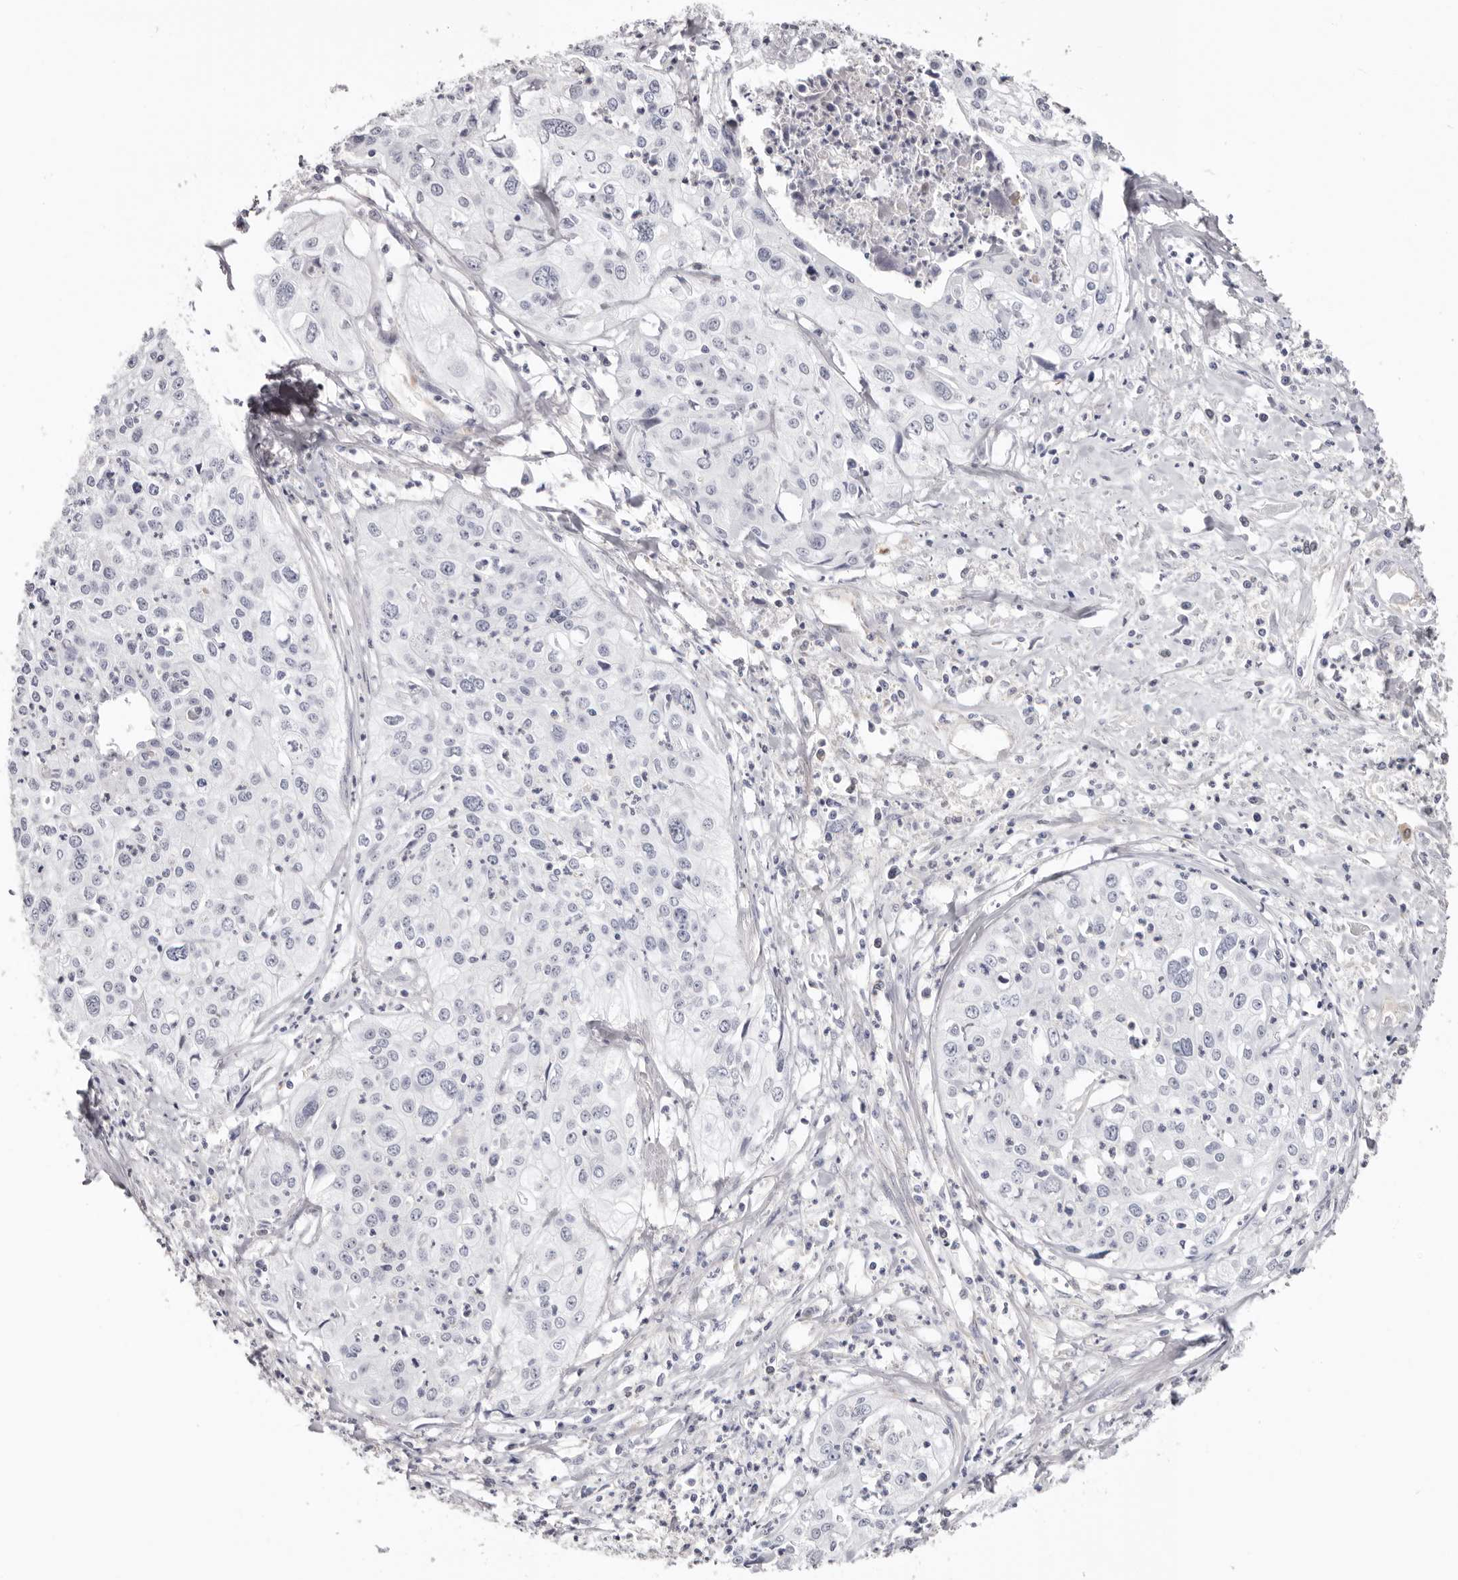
{"staining": {"intensity": "negative", "quantity": "none", "location": "none"}, "tissue": "cervical cancer", "cell_type": "Tumor cells", "image_type": "cancer", "snomed": [{"axis": "morphology", "description": "Squamous cell carcinoma, NOS"}, {"axis": "topography", "description": "Cervix"}], "caption": "This is a image of immunohistochemistry (IHC) staining of cervical cancer (squamous cell carcinoma), which shows no expression in tumor cells.", "gene": "PKDCC", "patient": {"sex": "female", "age": 31}}